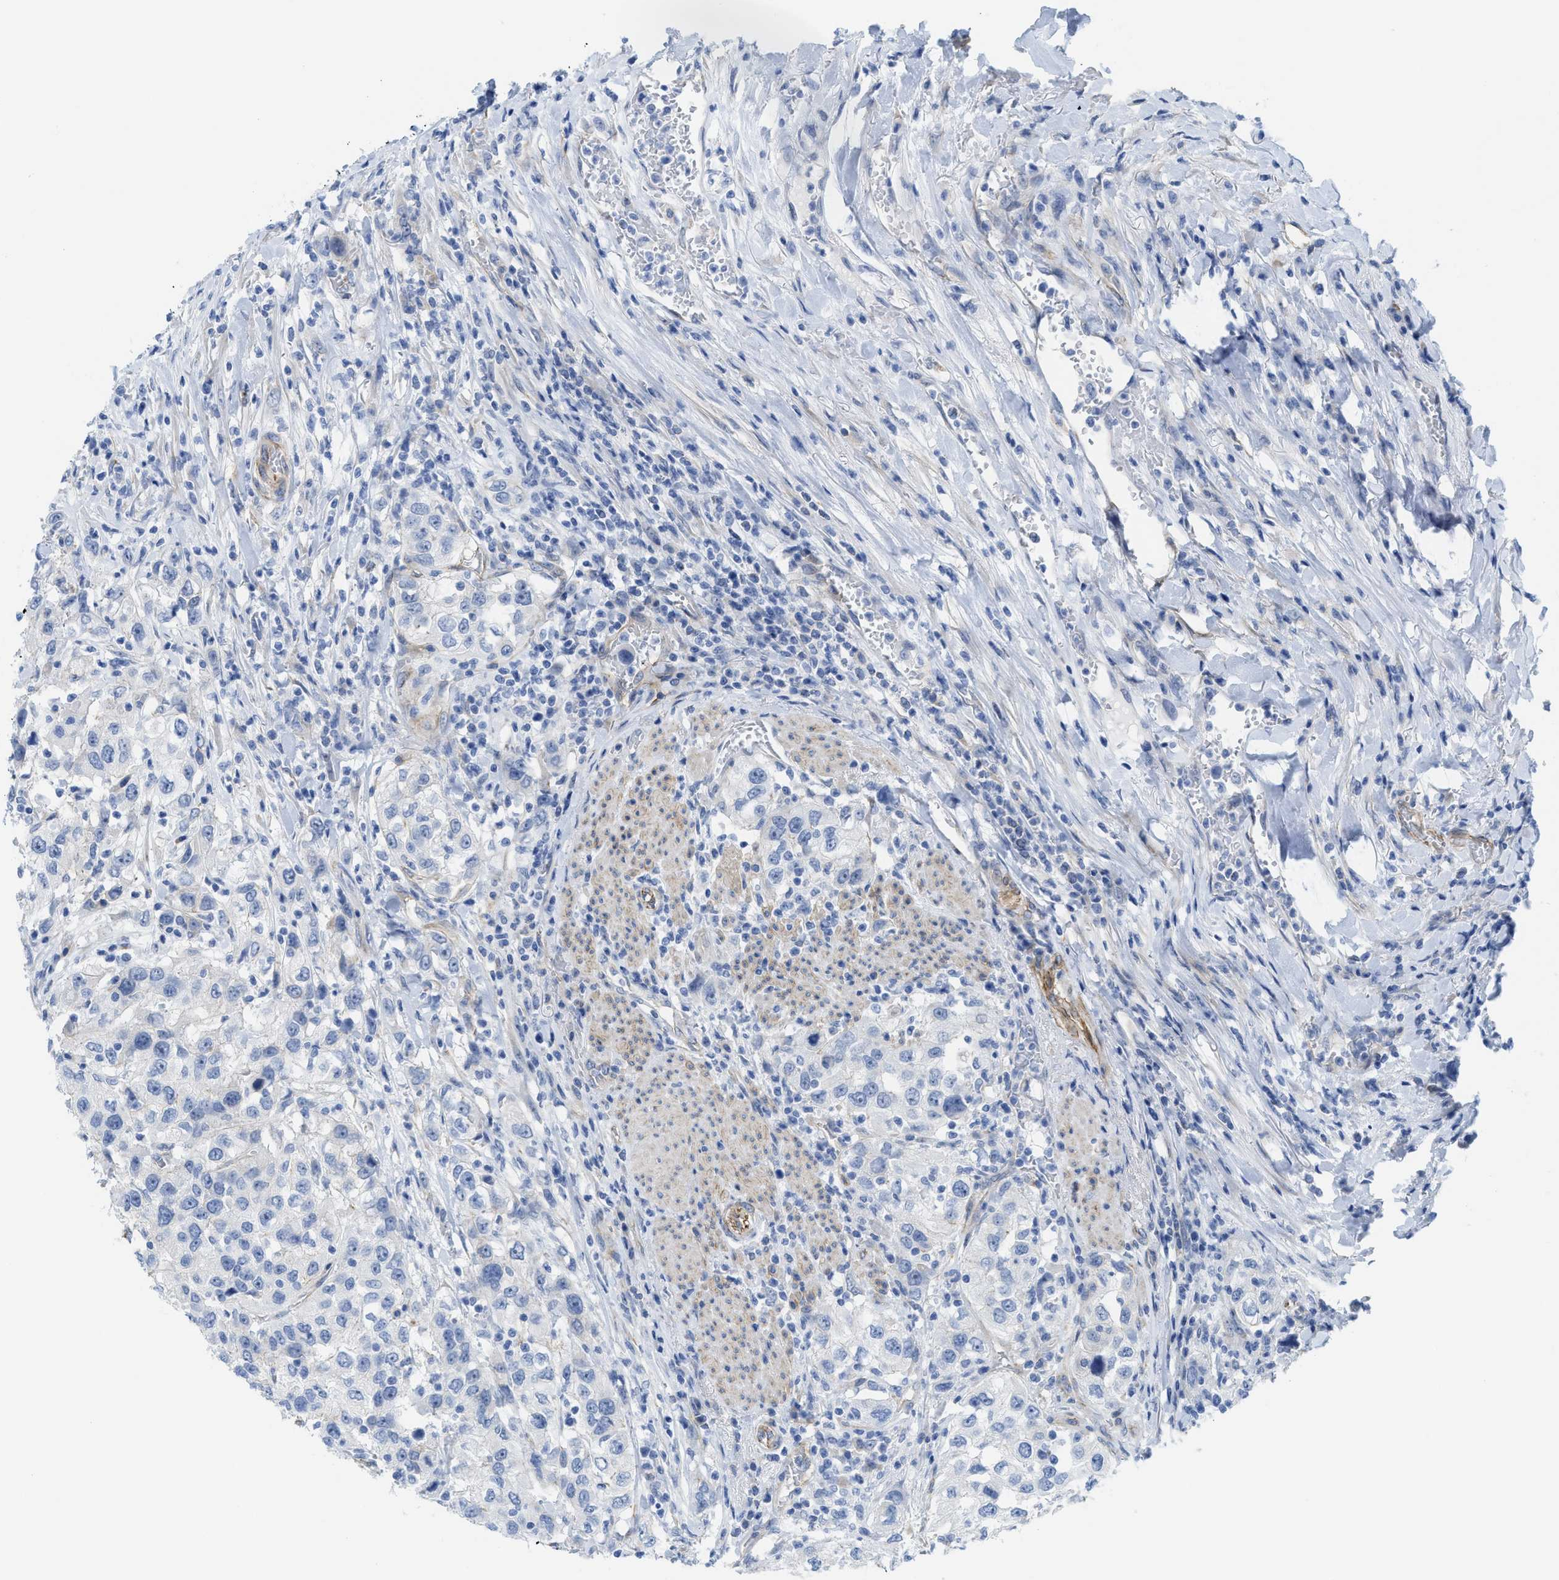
{"staining": {"intensity": "negative", "quantity": "none", "location": "none"}, "tissue": "urothelial cancer", "cell_type": "Tumor cells", "image_type": "cancer", "snomed": [{"axis": "morphology", "description": "Urothelial carcinoma, High grade"}, {"axis": "topography", "description": "Urinary bladder"}], "caption": "Tumor cells are negative for brown protein staining in high-grade urothelial carcinoma. Brightfield microscopy of immunohistochemistry (IHC) stained with DAB (3,3'-diaminobenzidine) (brown) and hematoxylin (blue), captured at high magnification.", "gene": "TUB", "patient": {"sex": "female", "age": 80}}